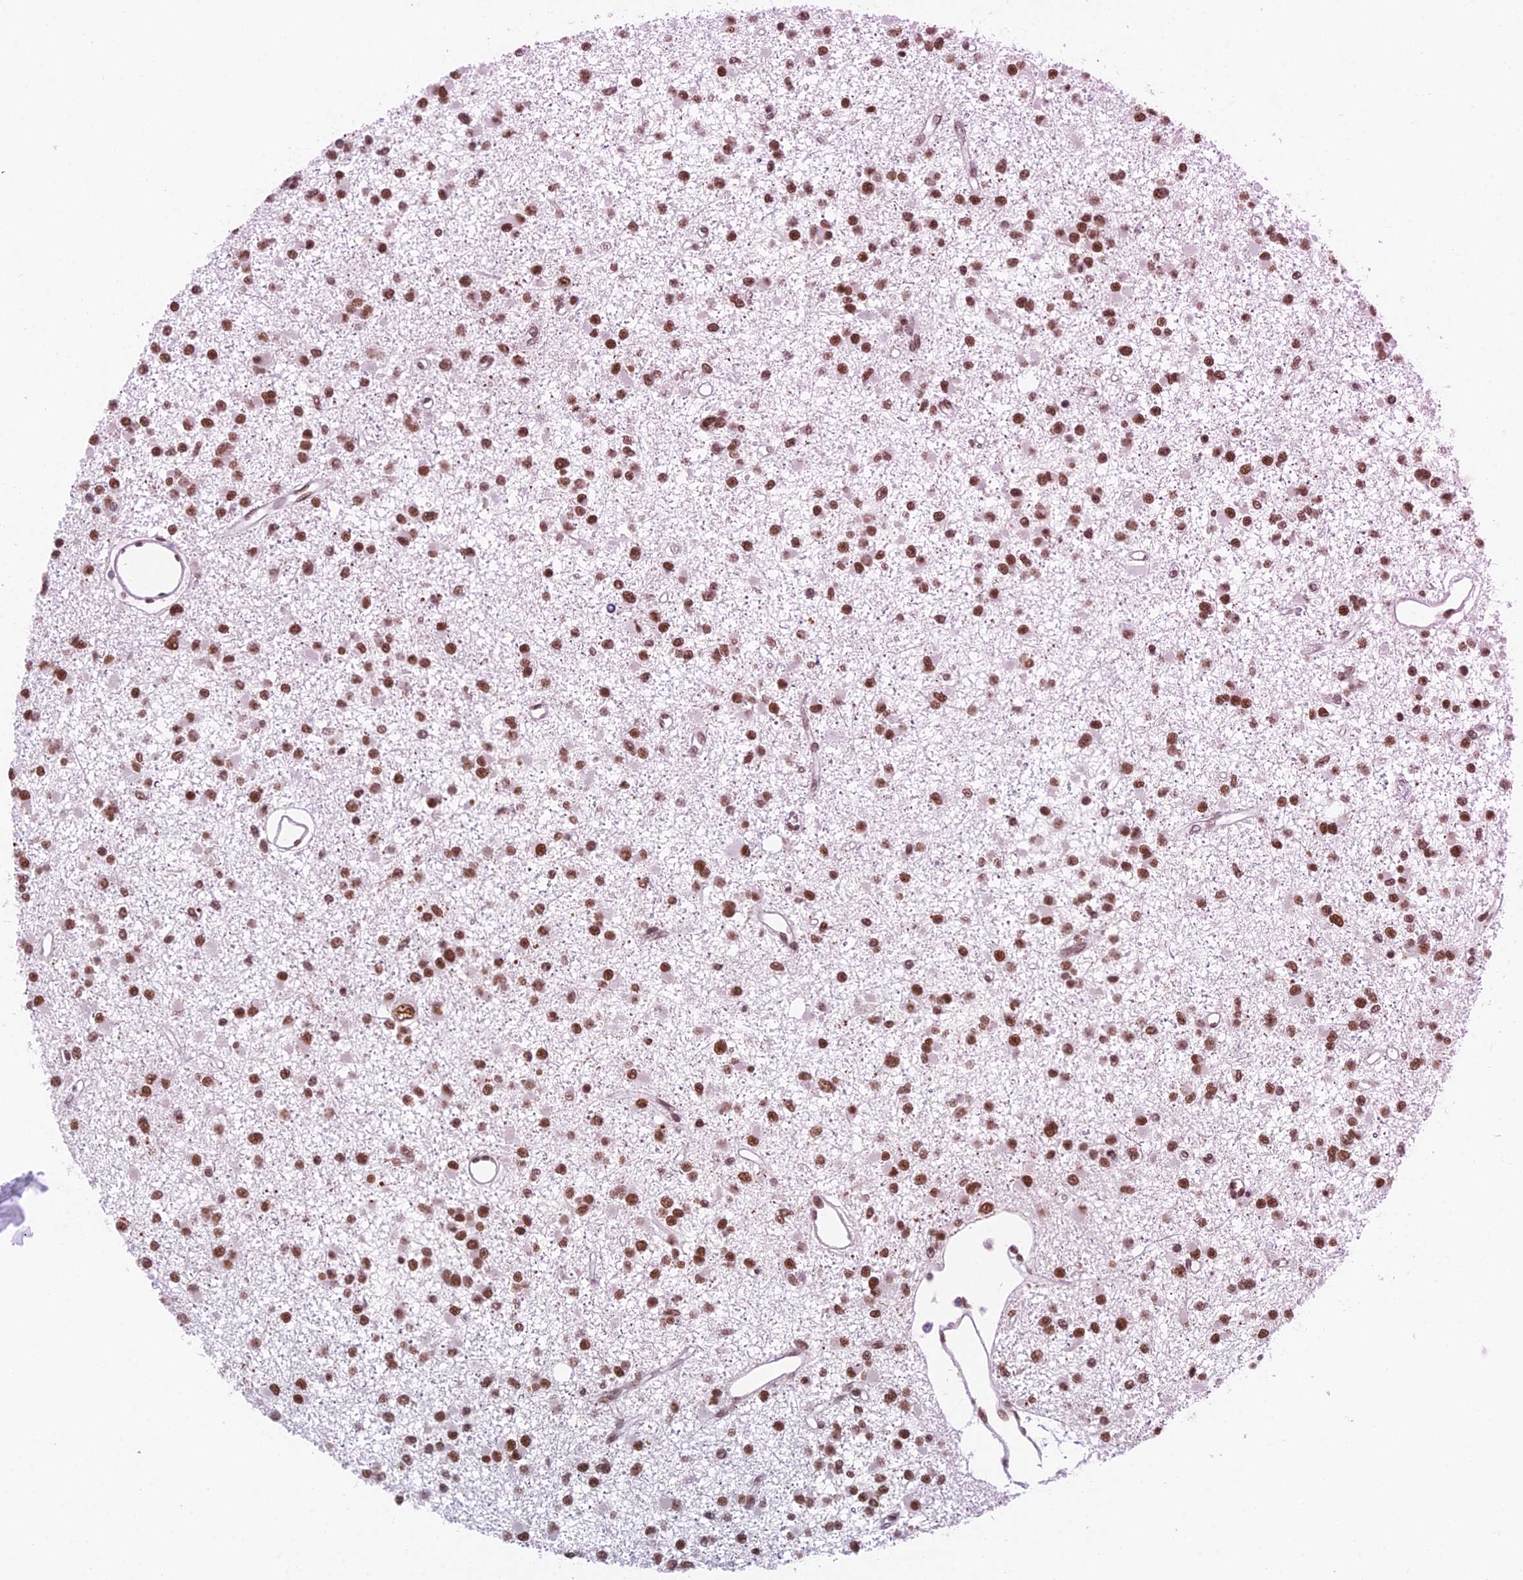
{"staining": {"intensity": "moderate", "quantity": ">75%", "location": "nuclear"}, "tissue": "glioma", "cell_type": "Tumor cells", "image_type": "cancer", "snomed": [{"axis": "morphology", "description": "Glioma, malignant, Low grade"}, {"axis": "topography", "description": "Brain"}], "caption": "Protein staining displays moderate nuclear positivity in about >75% of tumor cells in glioma. The protein of interest is stained brown, and the nuclei are stained in blue (DAB IHC with brightfield microscopy, high magnification).", "gene": "EEF1AKMT3", "patient": {"sex": "female", "age": 22}}